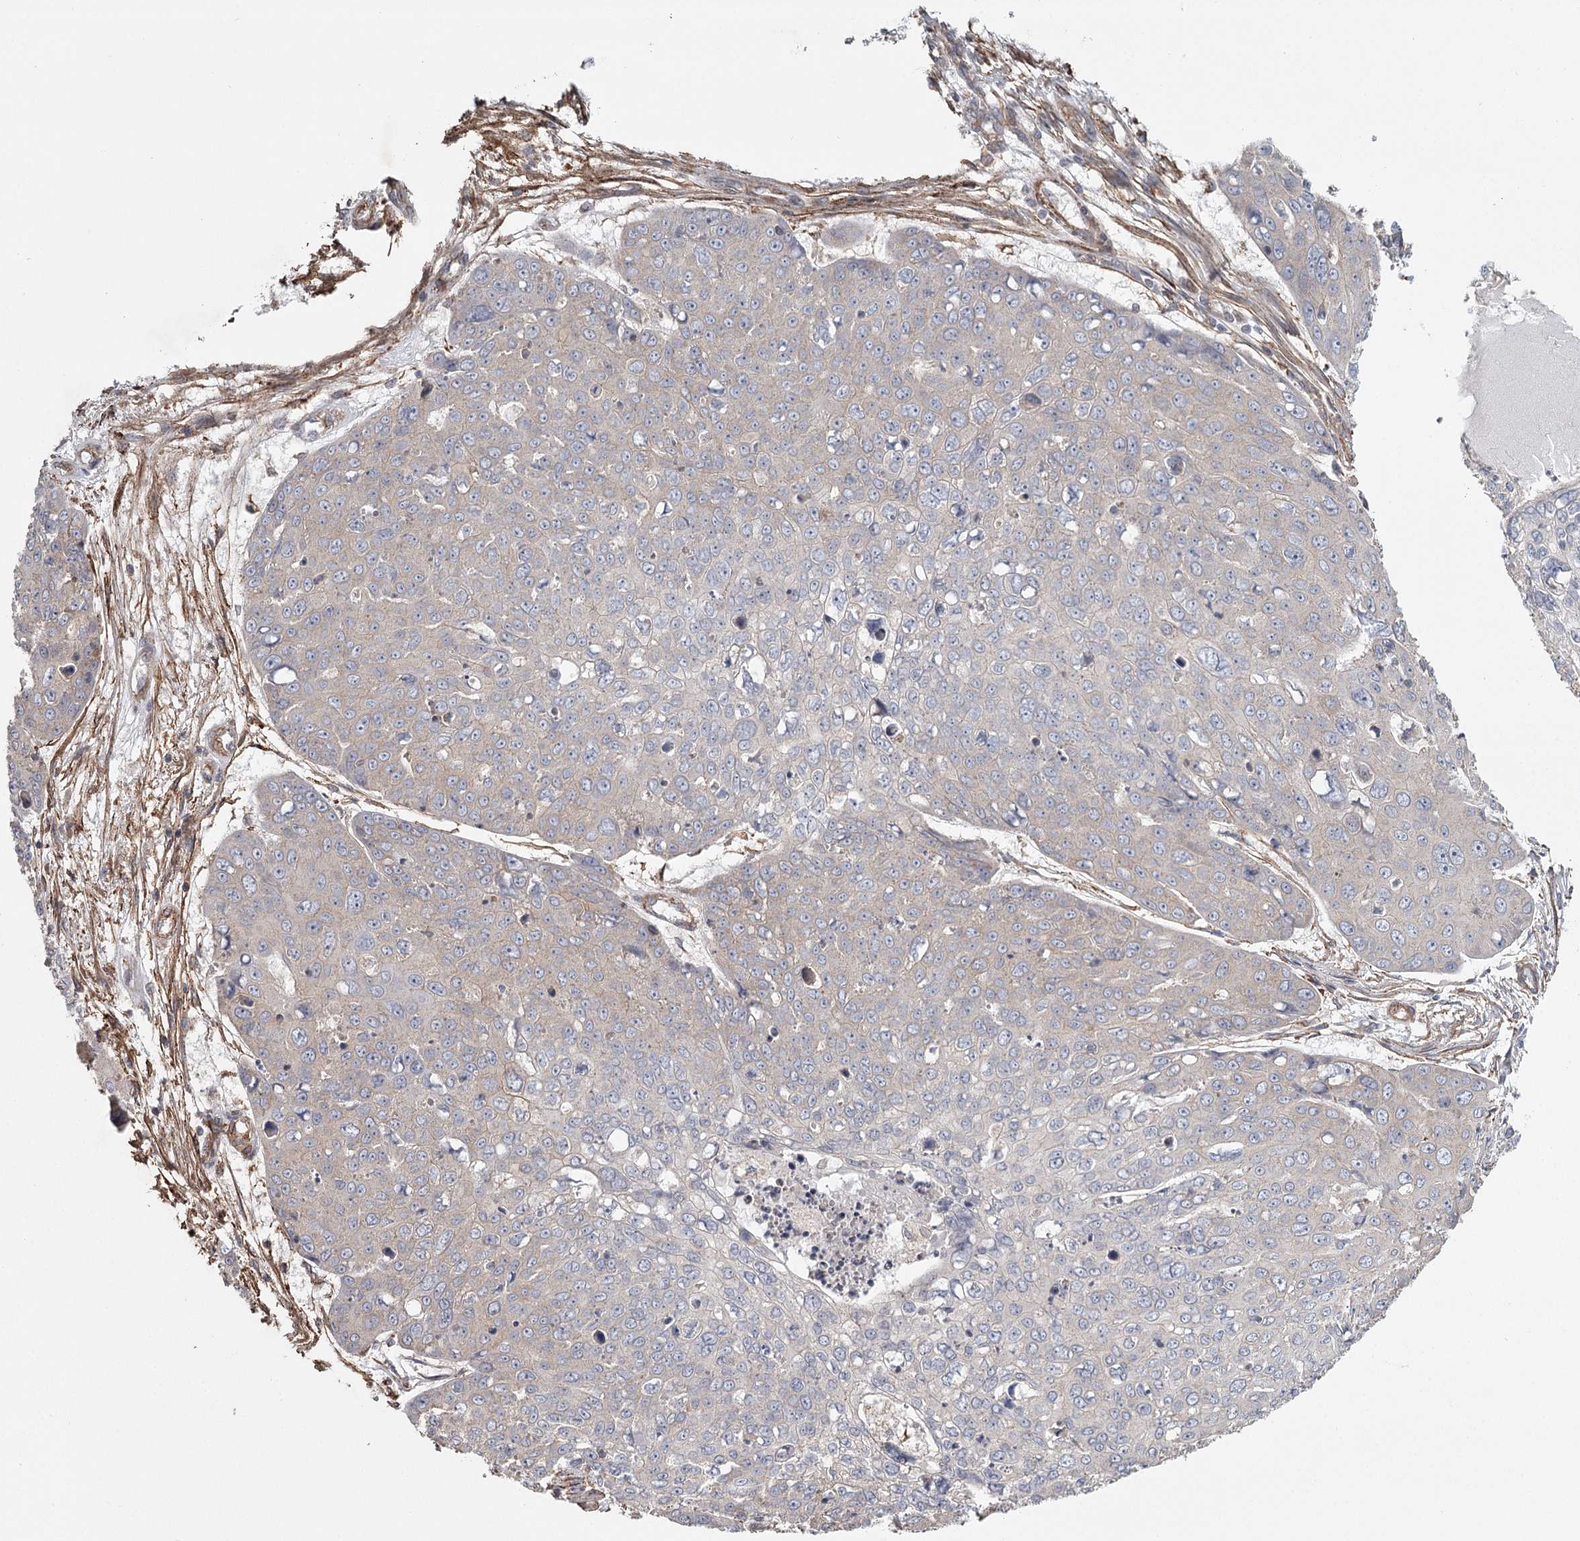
{"staining": {"intensity": "negative", "quantity": "none", "location": "none"}, "tissue": "skin cancer", "cell_type": "Tumor cells", "image_type": "cancer", "snomed": [{"axis": "morphology", "description": "Squamous cell carcinoma, NOS"}, {"axis": "topography", "description": "Skin"}], "caption": "This is an IHC micrograph of skin cancer. There is no positivity in tumor cells.", "gene": "DHRS9", "patient": {"sex": "male", "age": 71}}